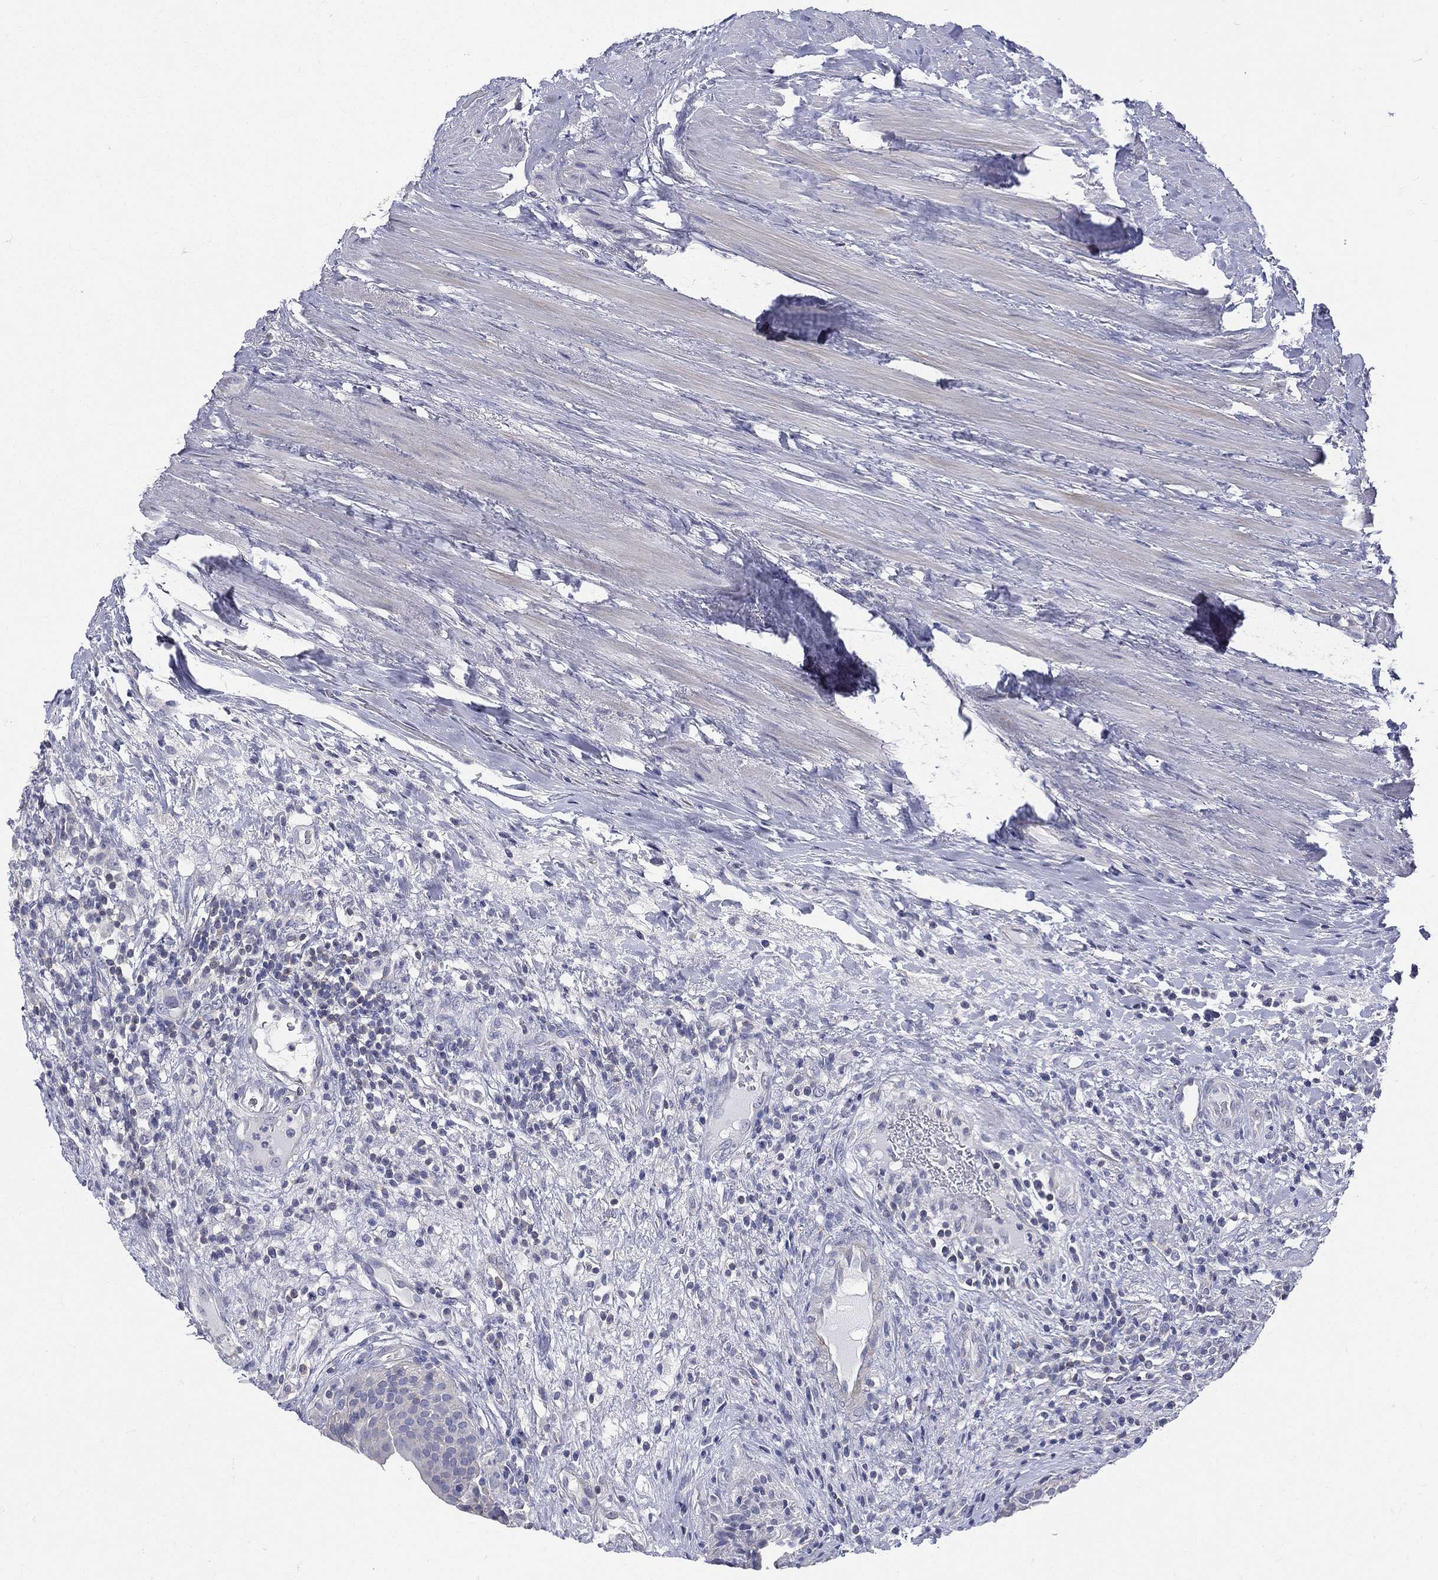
{"staining": {"intensity": "negative", "quantity": "none", "location": "none"}, "tissue": "urinary bladder", "cell_type": "Urothelial cells", "image_type": "normal", "snomed": [{"axis": "morphology", "description": "Normal tissue, NOS"}, {"axis": "topography", "description": "Urinary bladder"}], "caption": "DAB immunohistochemical staining of normal urinary bladder exhibits no significant positivity in urothelial cells.", "gene": "ETNPPL", "patient": {"sex": "male", "age": 66}}